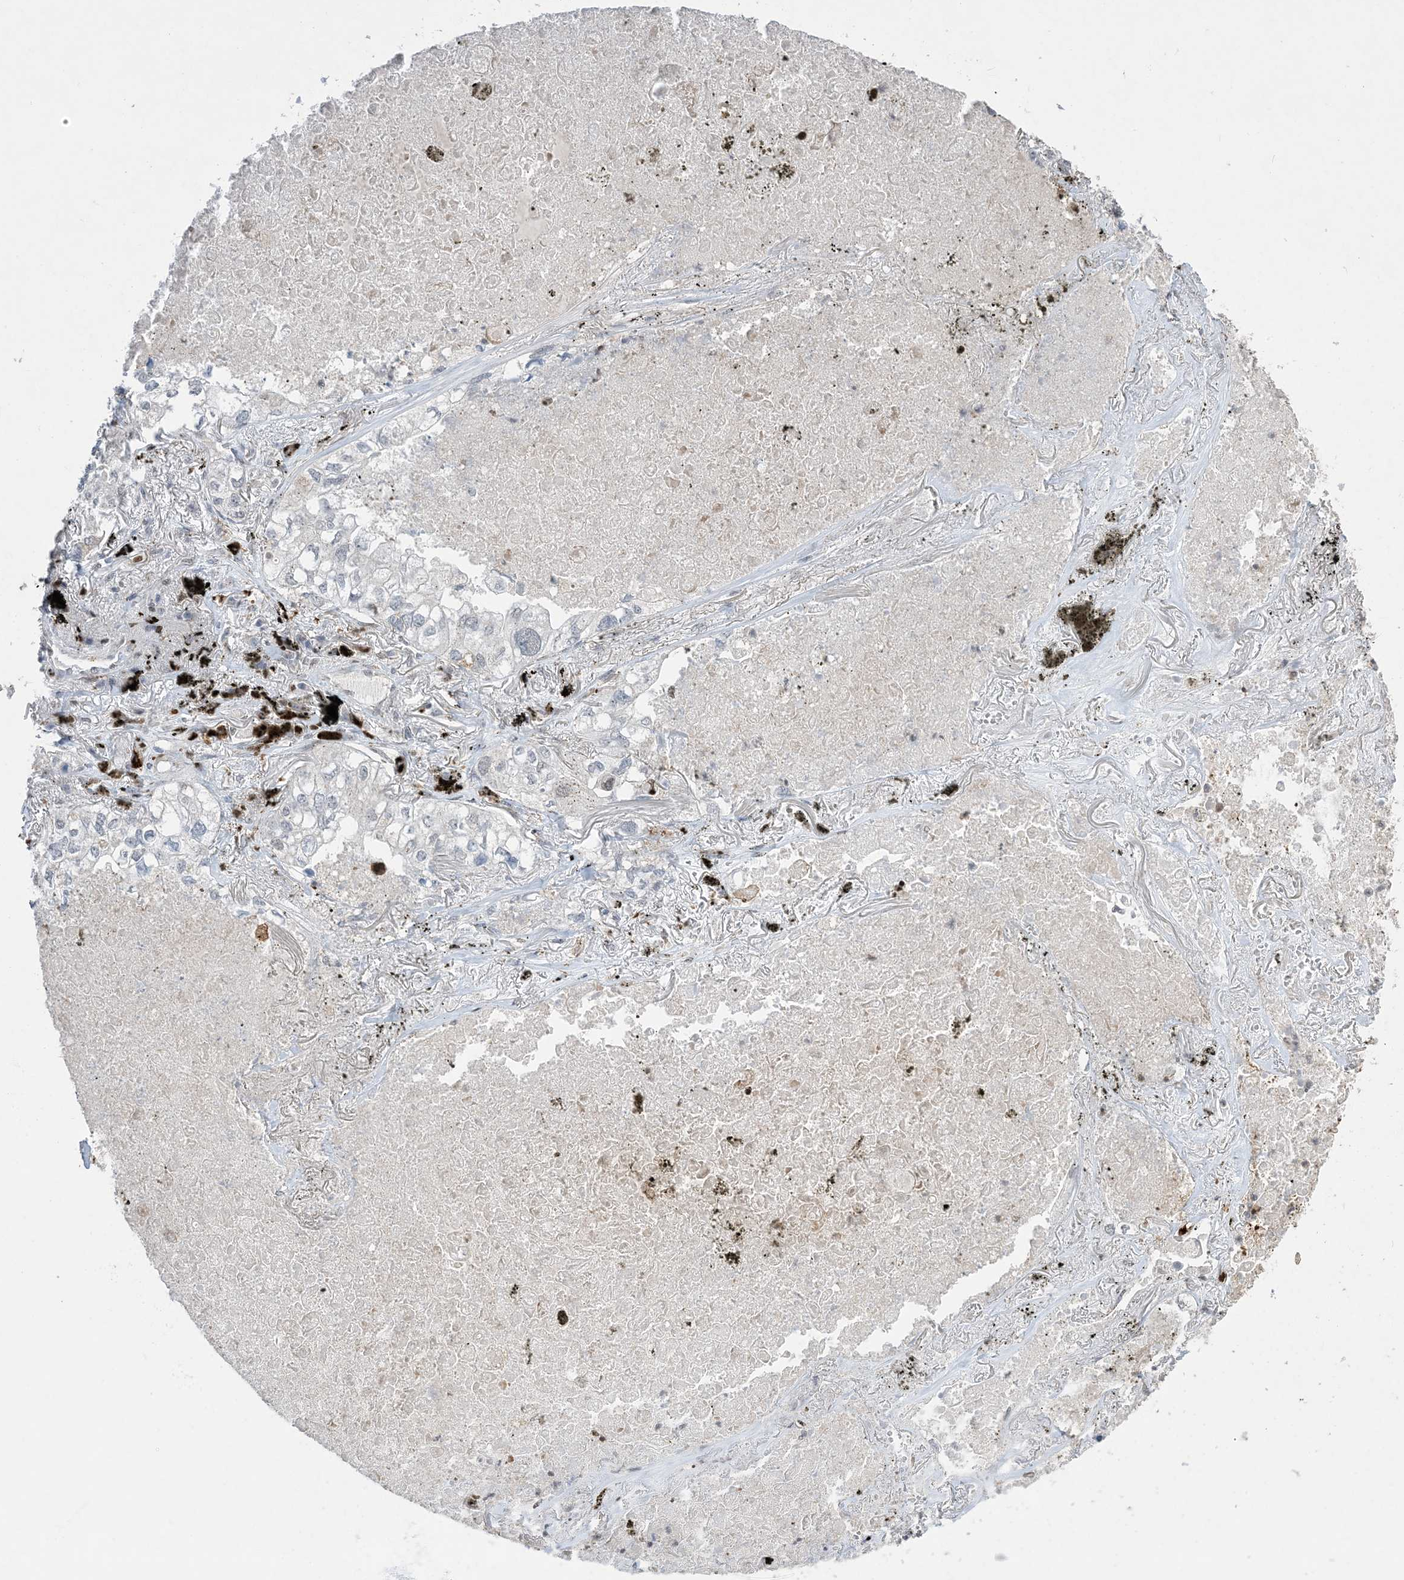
{"staining": {"intensity": "negative", "quantity": "none", "location": "none"}, "tissue": "lung cancer", "cell_type": "Tumor cells", "image_type": "cancer", "snomed": [{"axis": "morphology", "description": "Adenocarcinoma, NOS"}, {"axis": "topography", "description": "Lung"}], "caption": "High power microscopy micrograph of an immunohistochemistry (IHC) histopathology image of lung cancer (adenocarcinoma), revealing no significant expression in tumor cells.", "gene": "SLC25A53", "patient": {"sex": "male", "age": 65}}